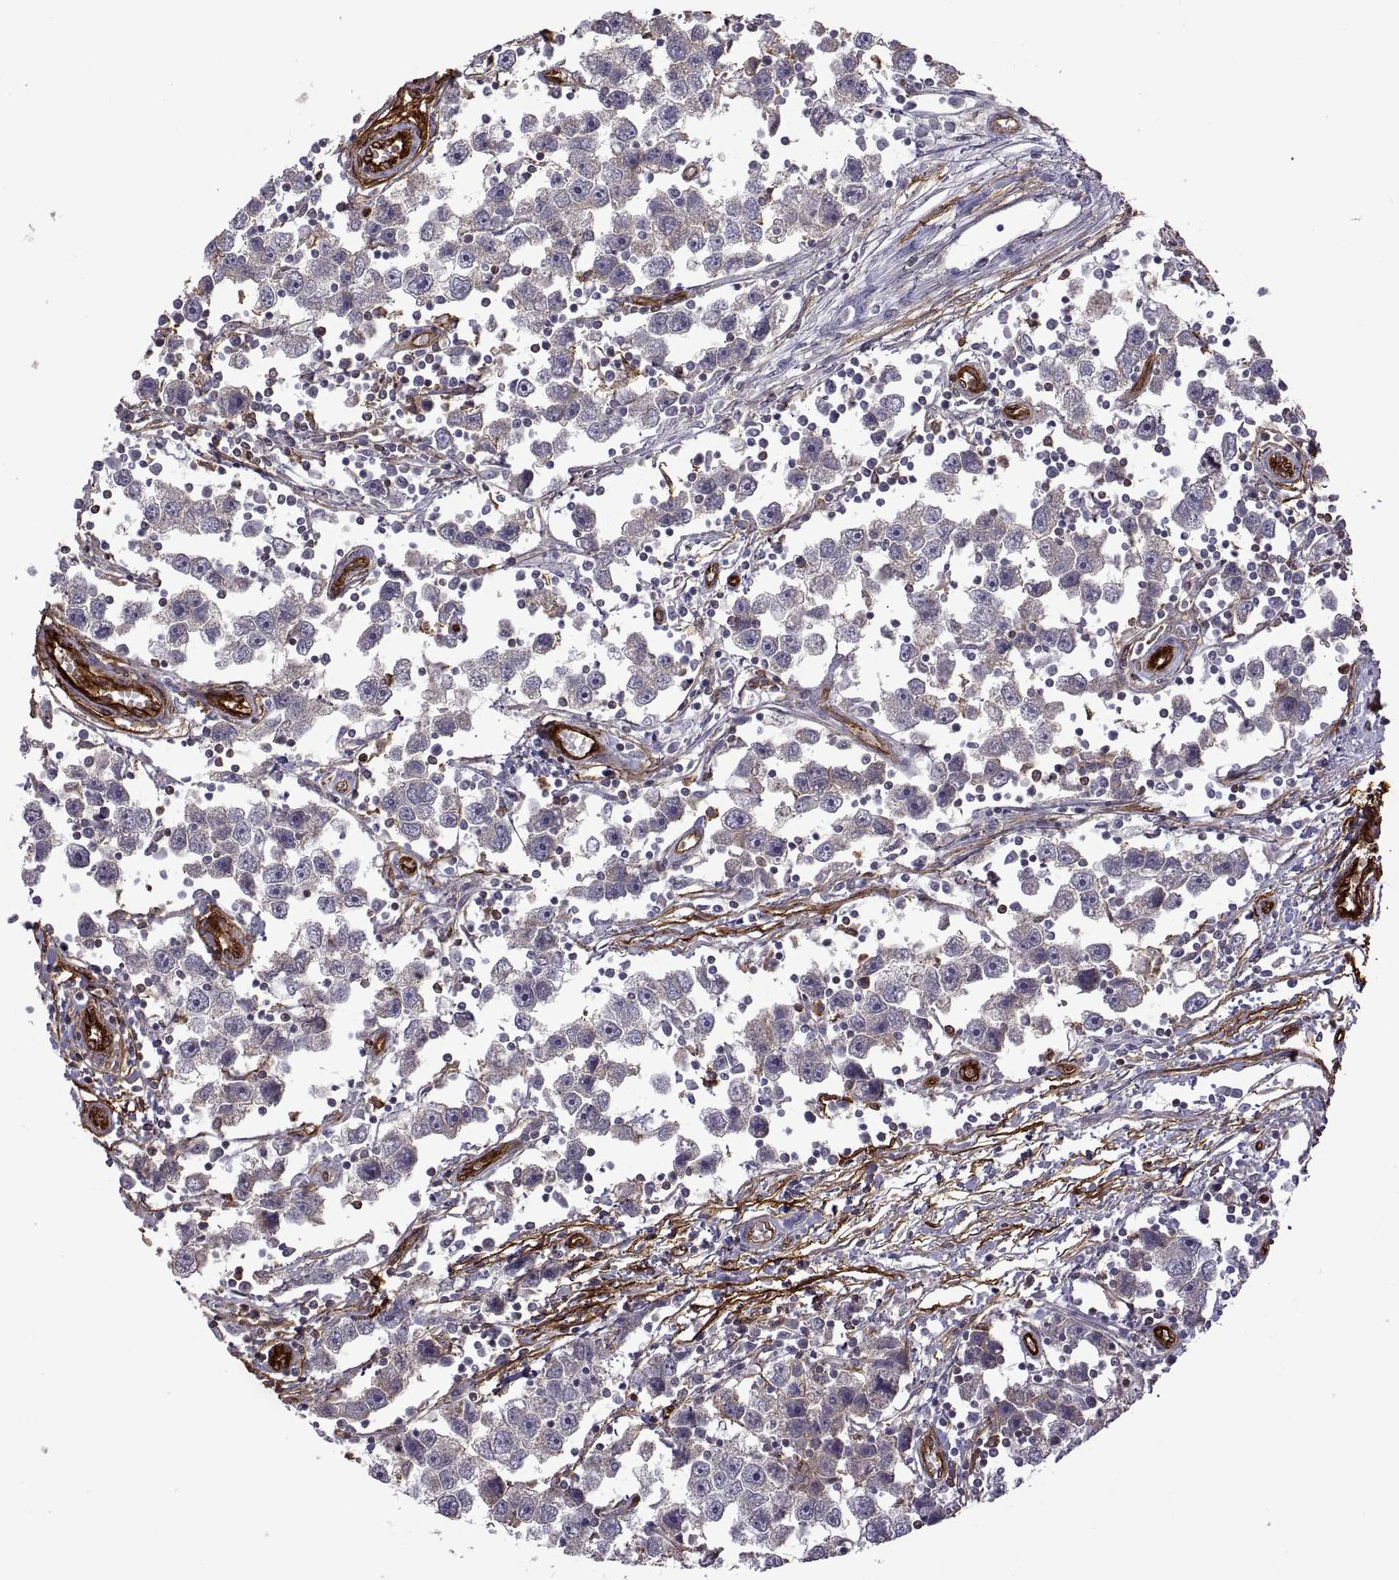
{"staining": {"intensity": "negative", "quantity": "none", "location": "none"}, "tissue": "testis cancer", "cell_type": "Tumor cells", "image_type": "cancer", "snomed": [{"axis": "morphology", "description": "Seminoma, NOS"}, {"axis": "topography", "description": "Testis"}], "caption": "Histopathology image shows no protein staining in tumor cells of testis seminoma tissue.", "gene": "S100A10", "patient": {"sex": "male", "age": 30}}